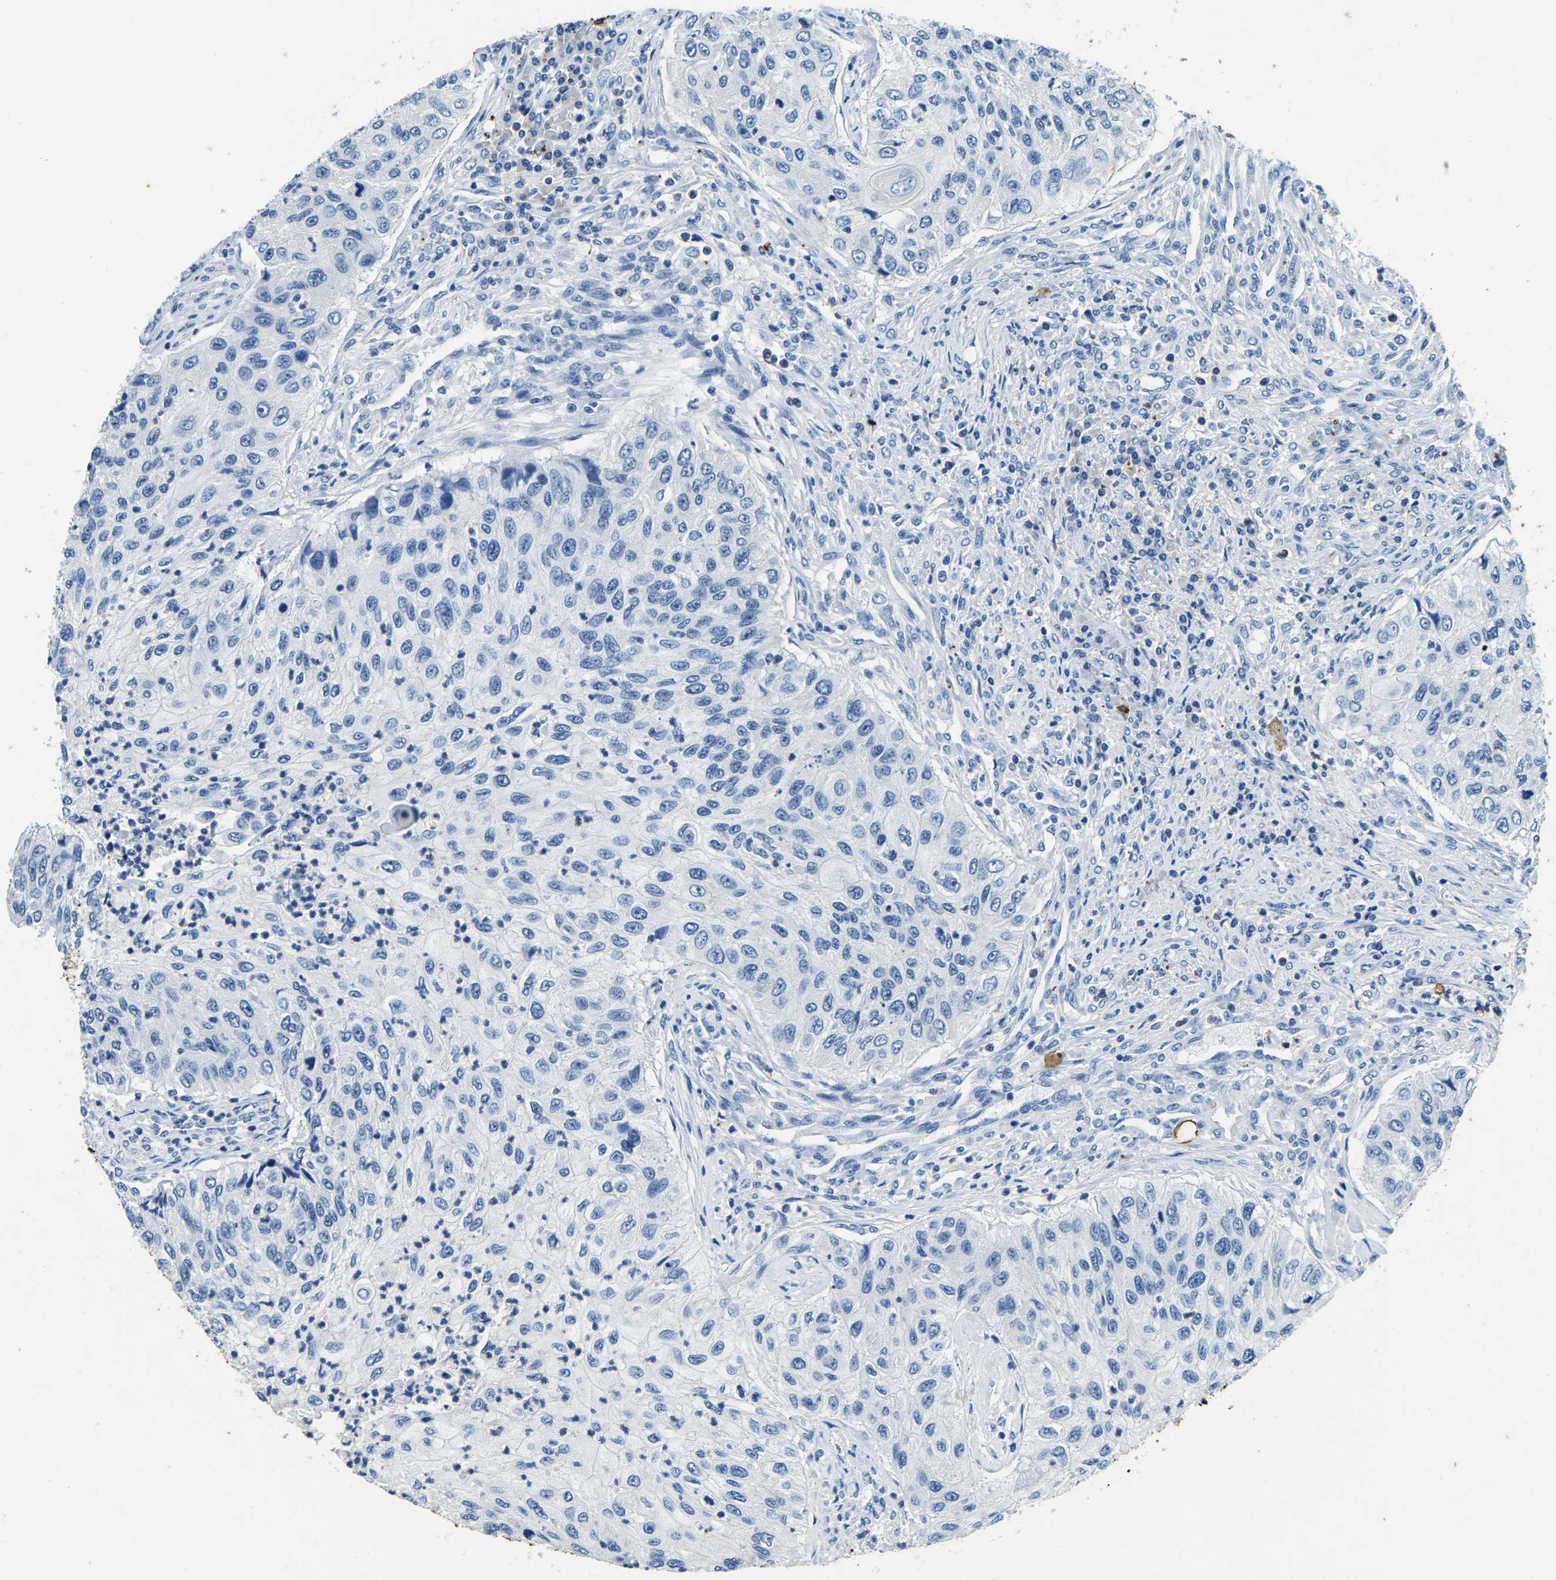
{"staining": {"intensity": "negative", "quantity": "none", "location": "none"}, "tissue": "urothelial cancer", "cell_type": "Tumor cells", "image_type": "cancer", "snomed": [{"axis": "morphology", "description": "Urothelial carcinoma, High grade"}, {"axis": "topography", "description": "Urinary bladder"}], "caption": "IHC photomicrograph of neoplastic tissue: human urothelial cancer stained with DAB demonstrates no significant protein positivity in tumor cells.", "gene": "UBN2", "patient": {"sex": "female", "age": 60}}